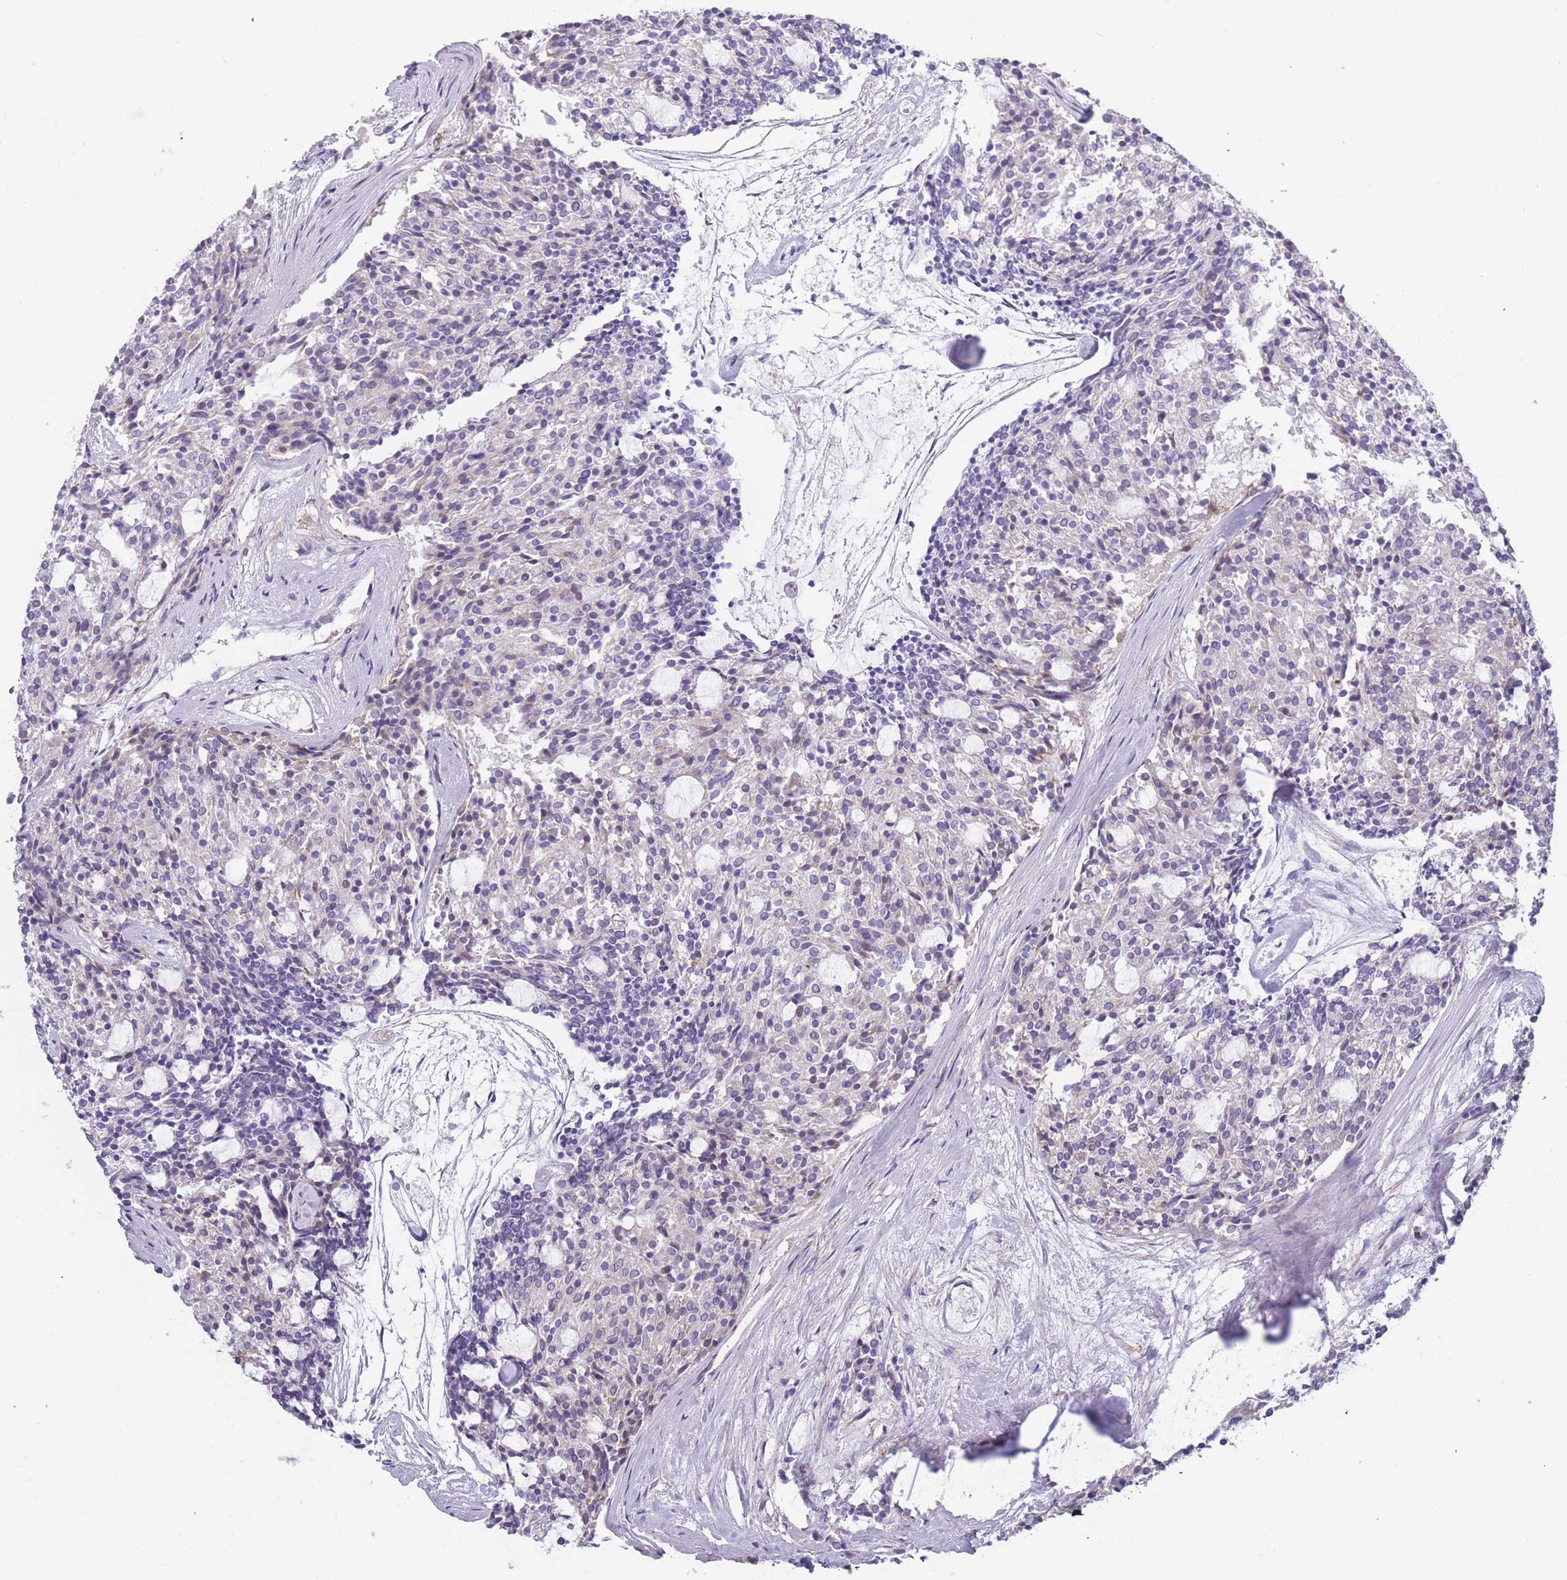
{"staining": {"intensity": "weak", "quantity": "<25%", "location": "cytoplasmic/membranous"}, "tissue": "carcinoid", "cell_type": "Tumor cells", "image_type": "cancer", "snomed": [{"axis": "morphology", "description": "Carcinoid, malignant, NOS"}, {"axis": "topography", "description": "Pancreas"}], "caption": "Immunohistochemistry (IHC) of human malignant carcinoid displays no staining in tumor cells.", "gene": "NDUFAF6", "patient": {"sex": "female", "age": 54}}